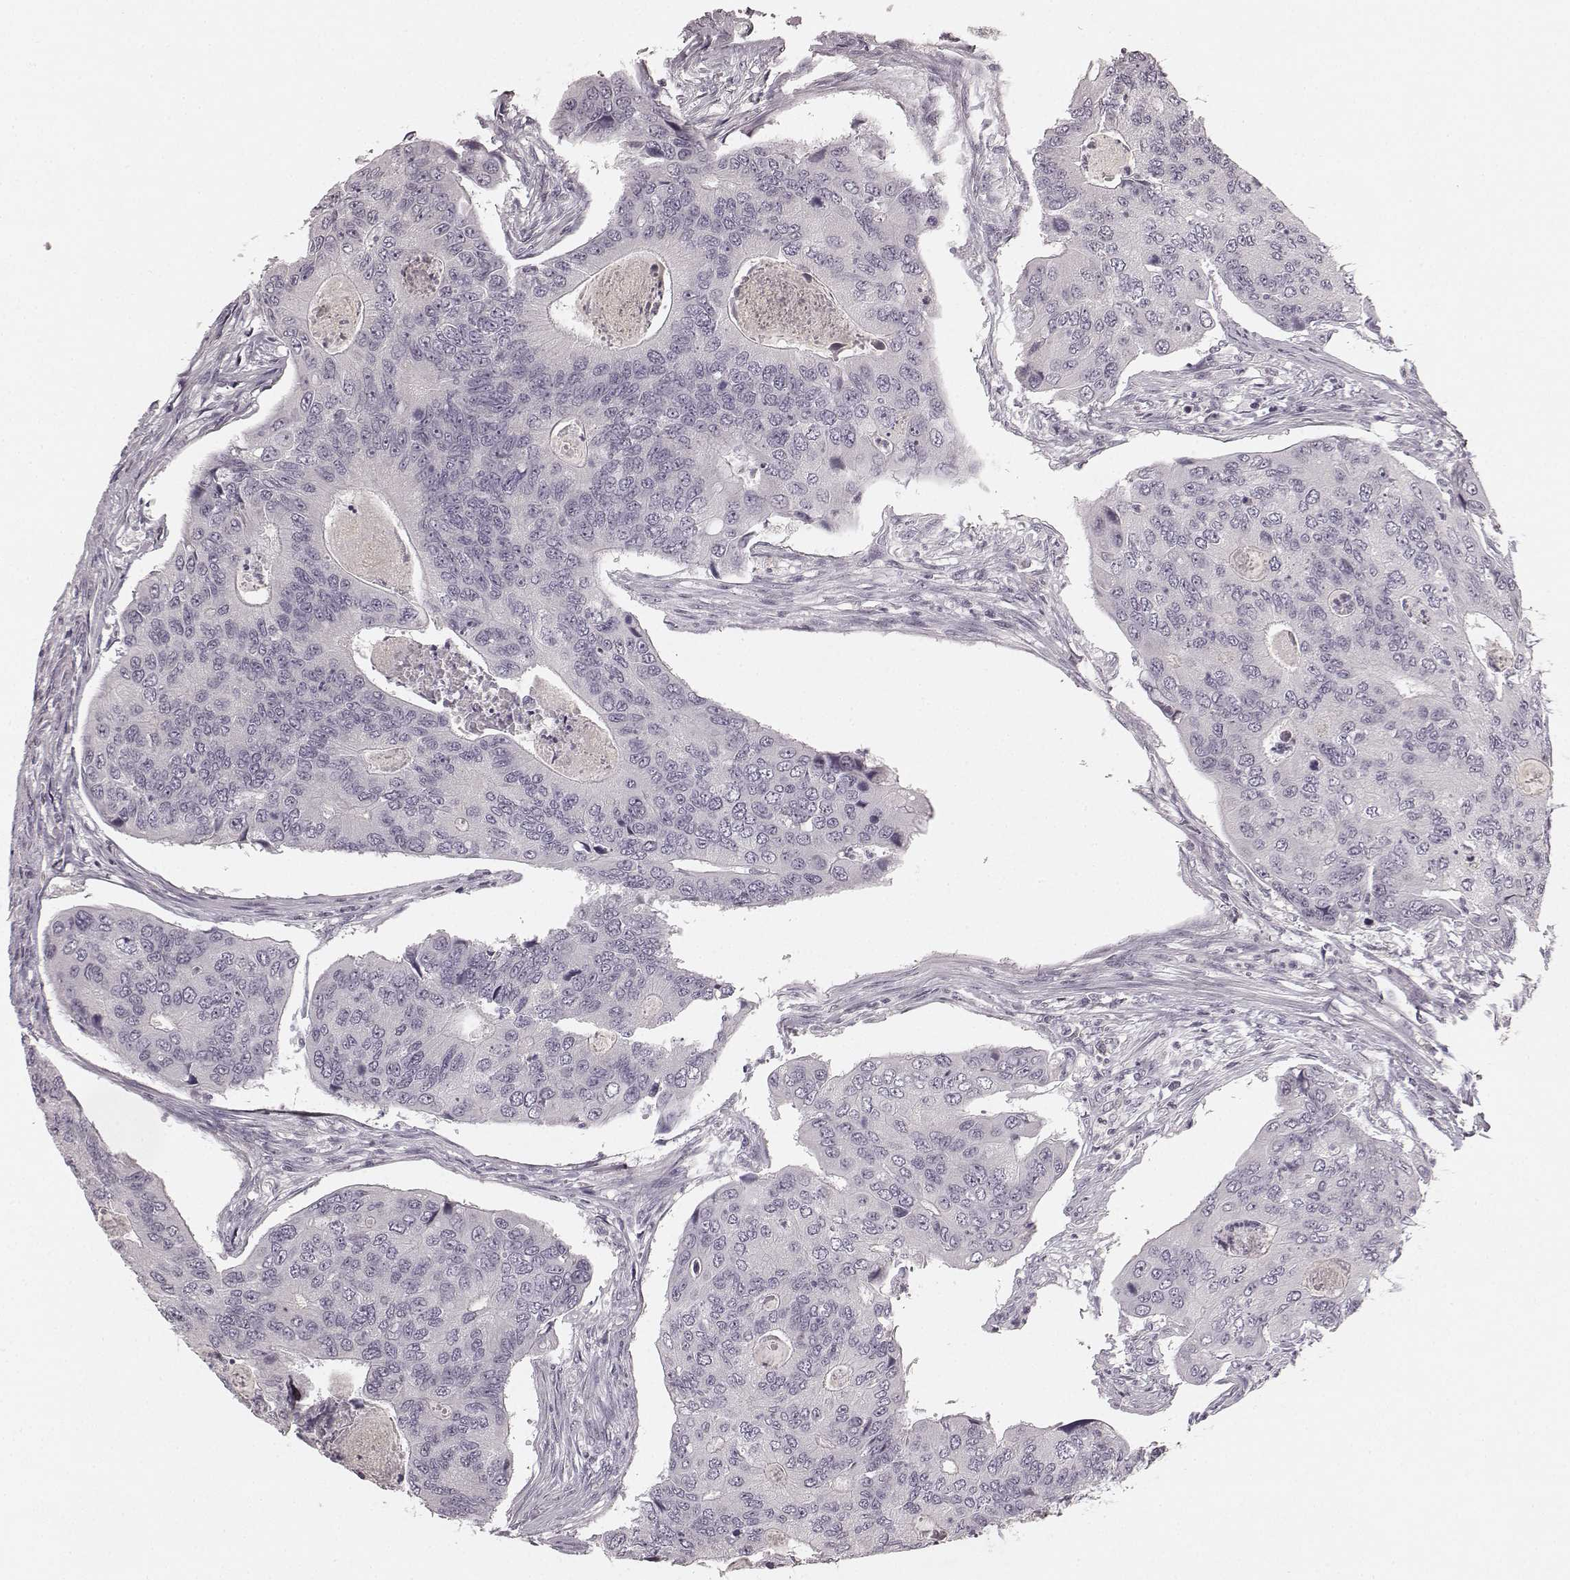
{"staining": {"intensity": "negative", "quantity": "none", "location": "none"}, "tissue": "colorectal cancer", "cell_type": "Tumor cells", "image_type": "cancer", "snomed": [{"axis": "morphology", "description": "Adenocarcinoma, NOS"}, {"axis": "topography", "description": "Colon"}], "caption": "High magnification brightfield microscopy of colorectal adenocarcinoma stained with DAB (brown) and counterstained with hematoxylin (blue): tumor cells show no significant expression.", "gene": "RIT2", "patient": {"sex": "female", "age": 67}}